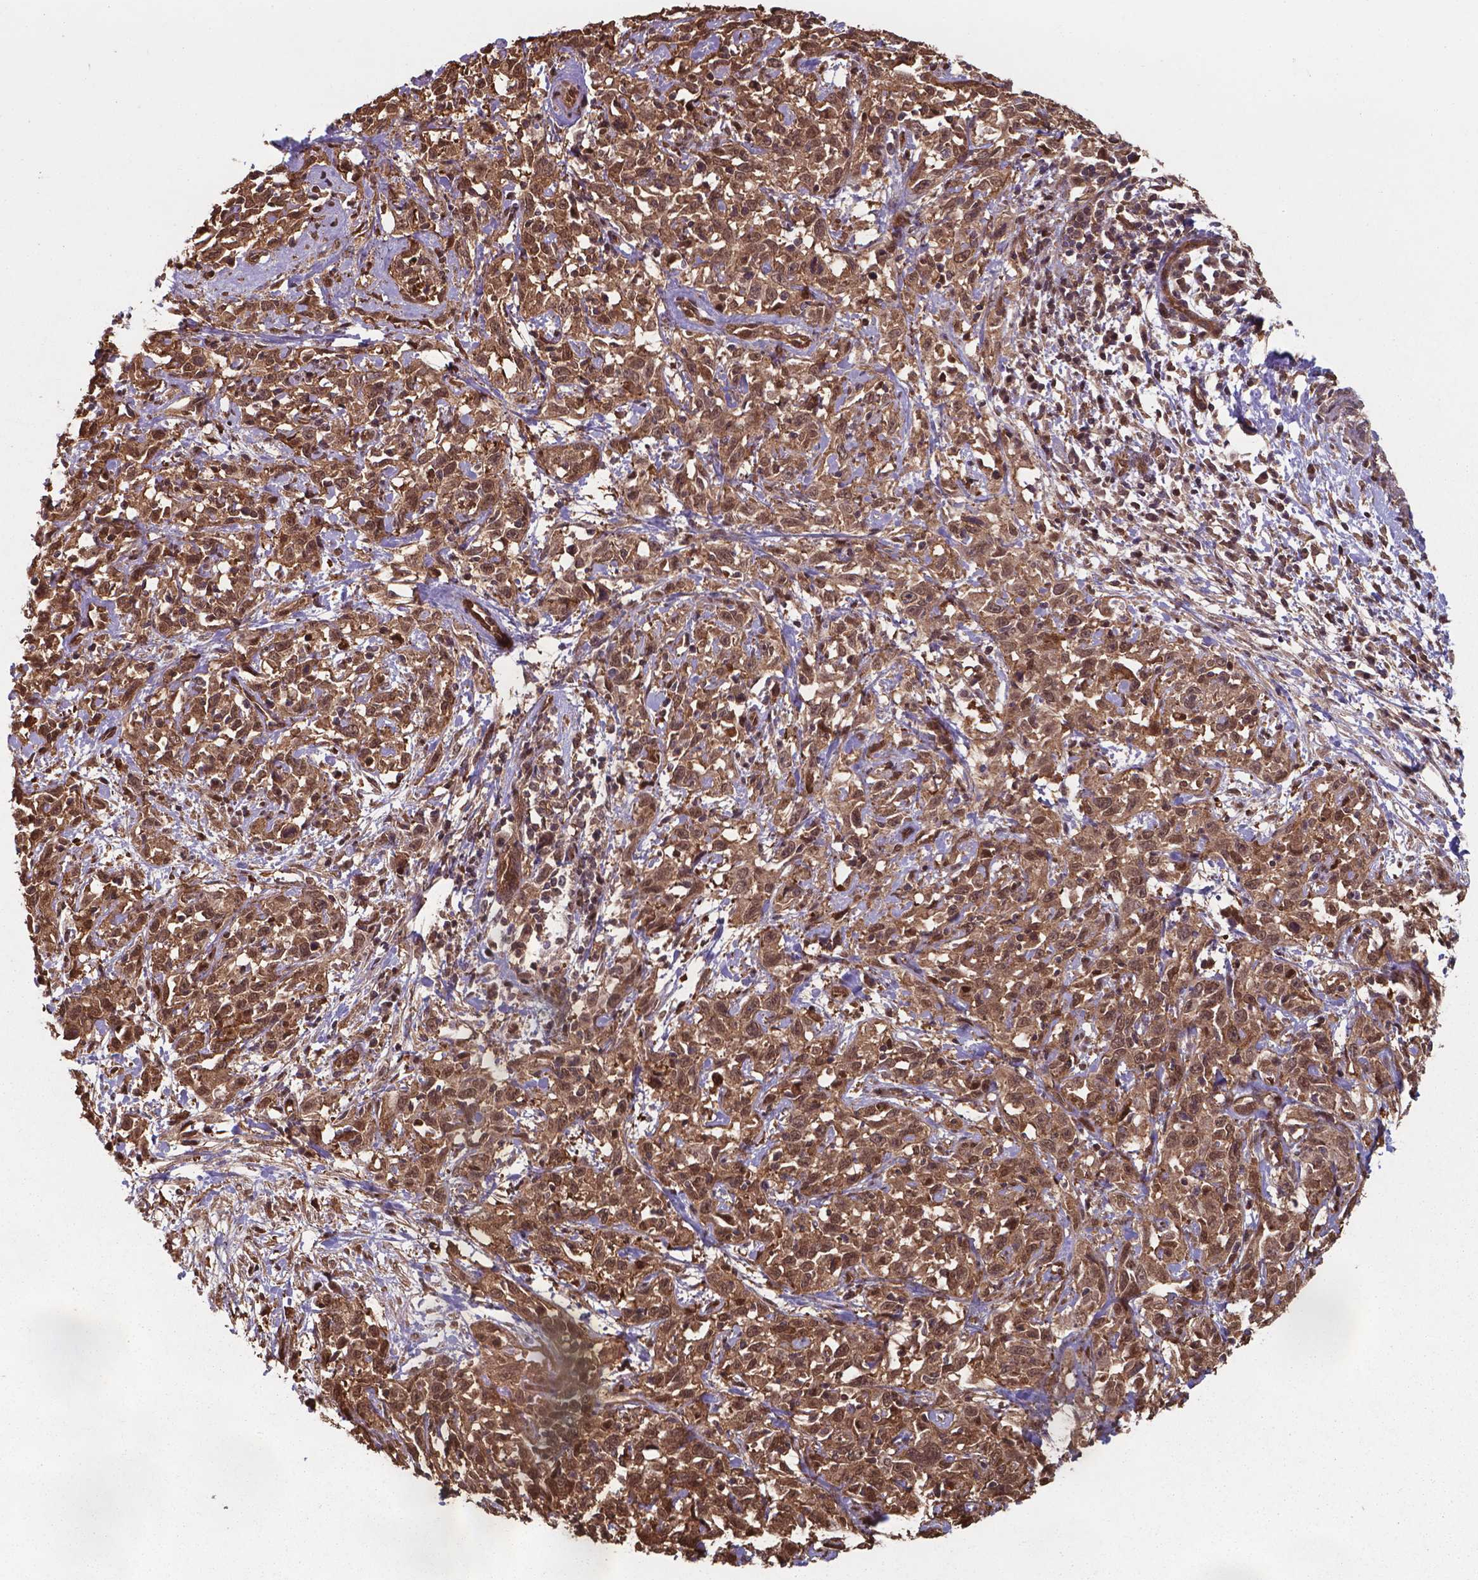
{"staining": {"intensity": "strong", "quantity": ">75%", "location": "cytoplasmic/membranous,nuclear"}, "tissue": "cervical cancer", "cell_type": "Tumor cells", "image_type": "cancer", "snomed": [{"axis": "morphology", "description": "Adenocarcinoma, NOS"}, {"axis": "topography", "description": "Cervix"}], "caption": "Immunohistochemistry of cervical cancer (adenocarcinoma) shows high levels of strong cytoplasmic/membranous and nuclear positivity in about >75% of tumor cells.", "gene": "CHP2", "patient": {"sex": "female", "age": 40}}